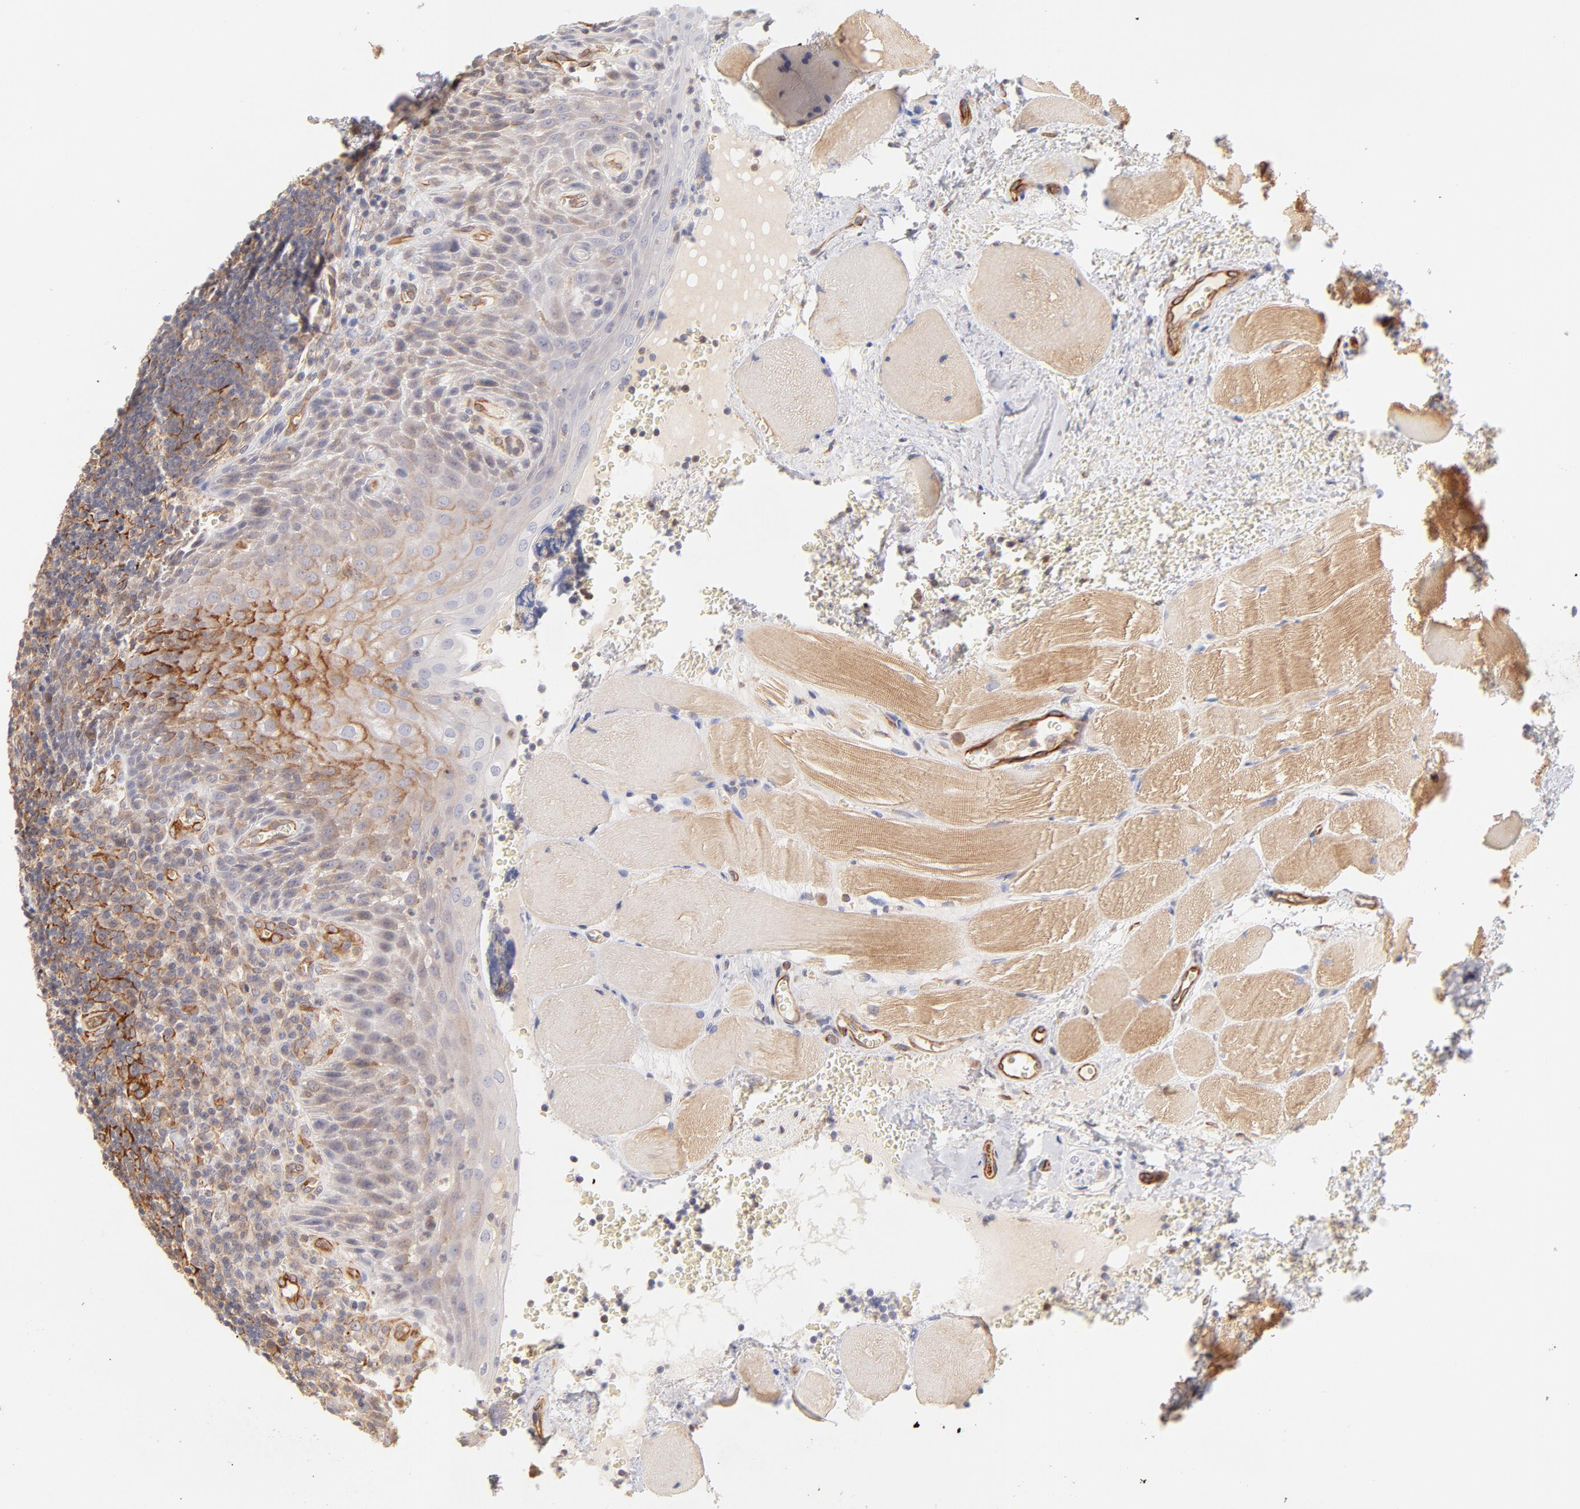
{"staining": {"intensity": "negative", "quantity": "none", "location": "none"}, "tissue": "tonsil", "cell_type": "Germinal center cells", "image_type": "normal", "snomed": [{"axis": "morphology", "description": "Normal tissue, NOS"}, {"axis": "topography", "description": "Tonsil"}], "caption": "An immunohistochemistry image of normal tonsil is shown. There is no staining in germinal center cells of tonsil.", "gene": "LDLRAP1", "patient": {"sex": "male", "age": 20}}